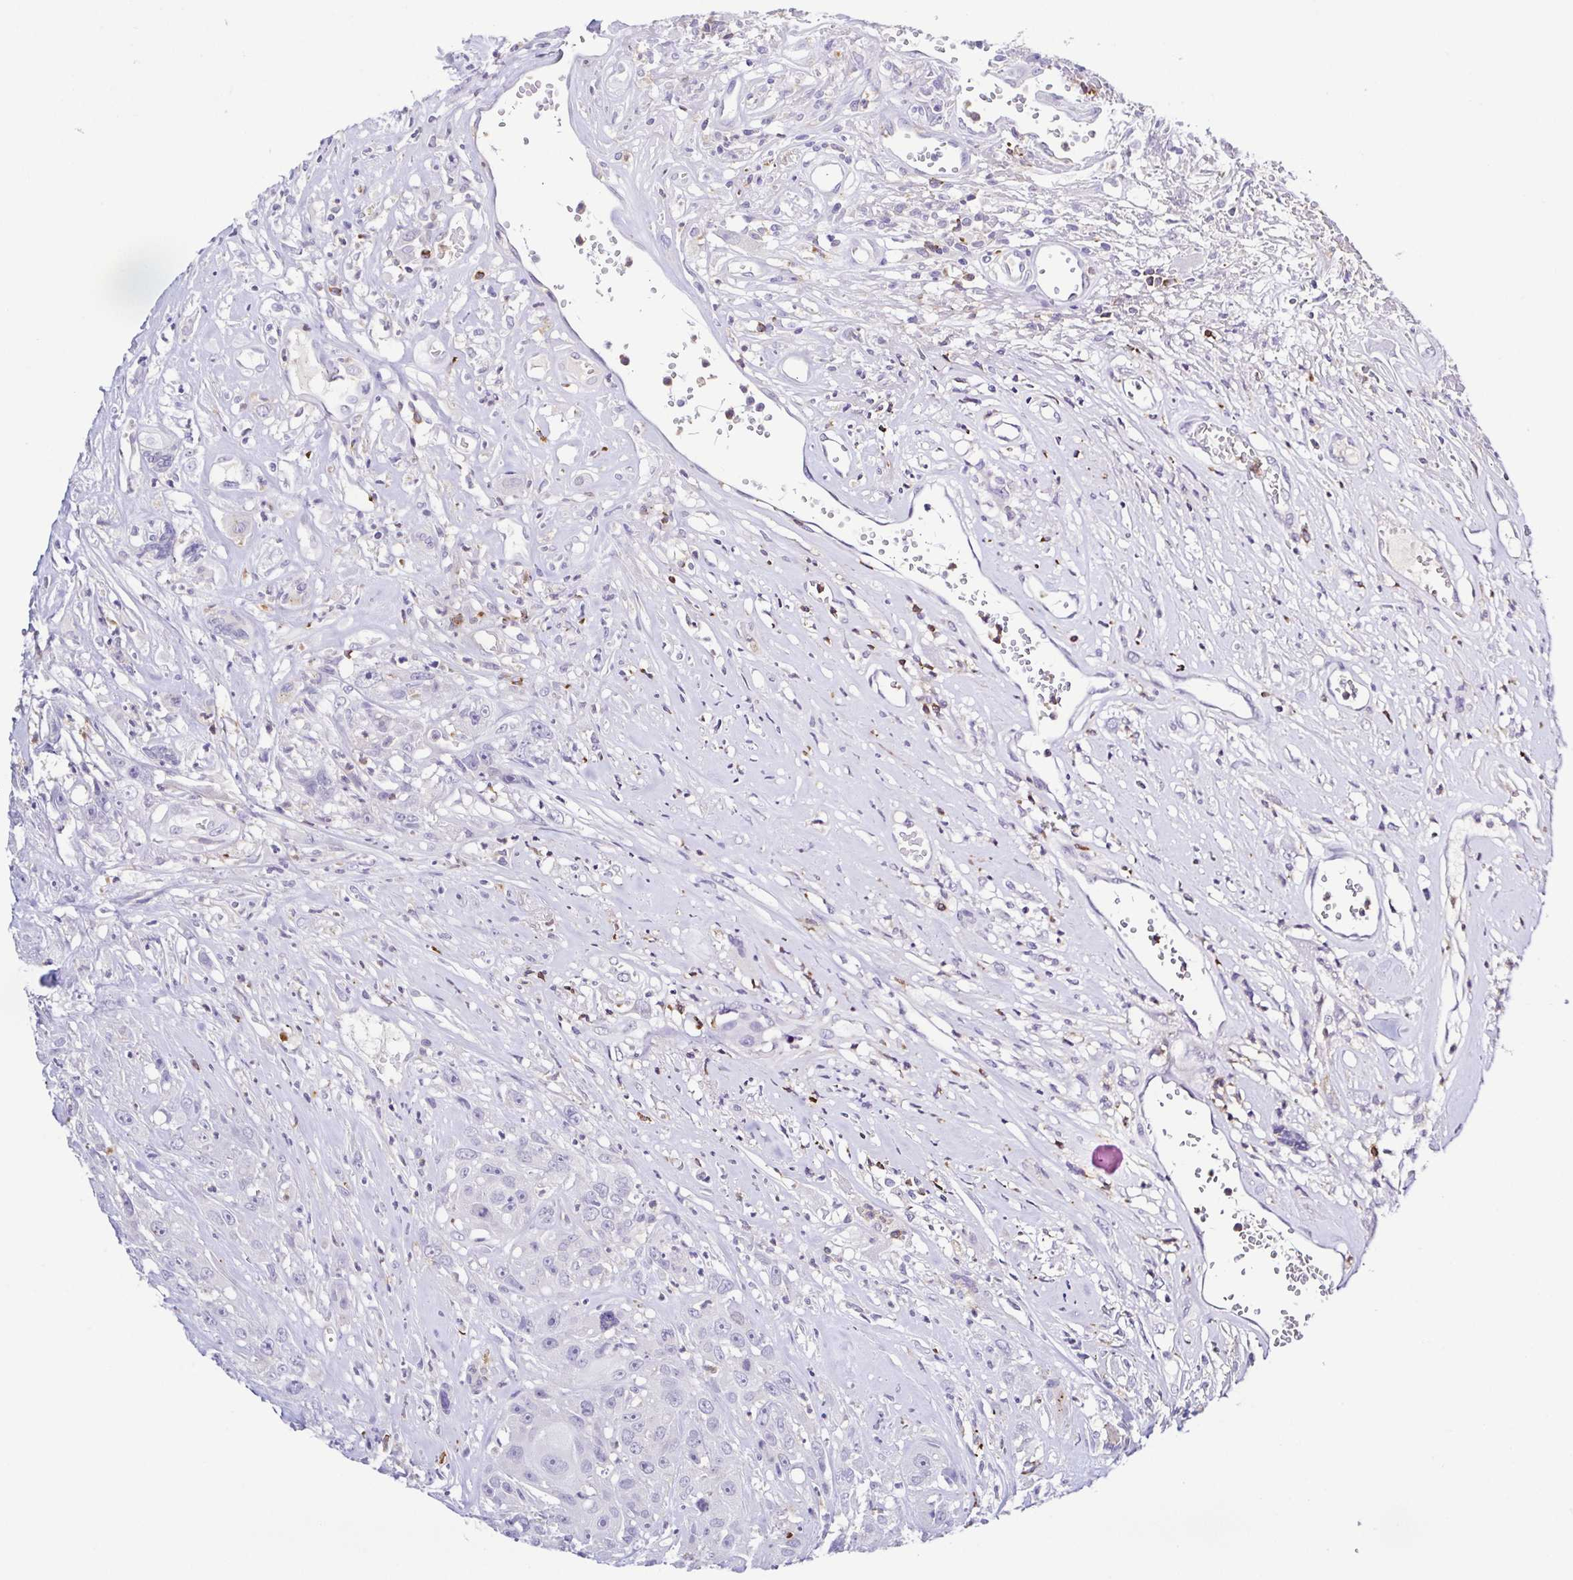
{"staining": {"intensity": "negative", "quantity": "none", "location": "none"}, "tissue": "head and neck cancer", "cell_type": "Tumor cells", "image_type": "cancer", "snomed": [{"axis": "morphology", "description": "Squamous cell carcinoma, NOS"}, {"axis": "topography", "description": "Head-Neck"}], "caption": "Head and neck squamous cell carcinoma was stained to show a protein in brown. There is no significant positivity in tumor cells.", "gene": "PGLYRP1", "patient": {"sex": "male", "age": 57}}